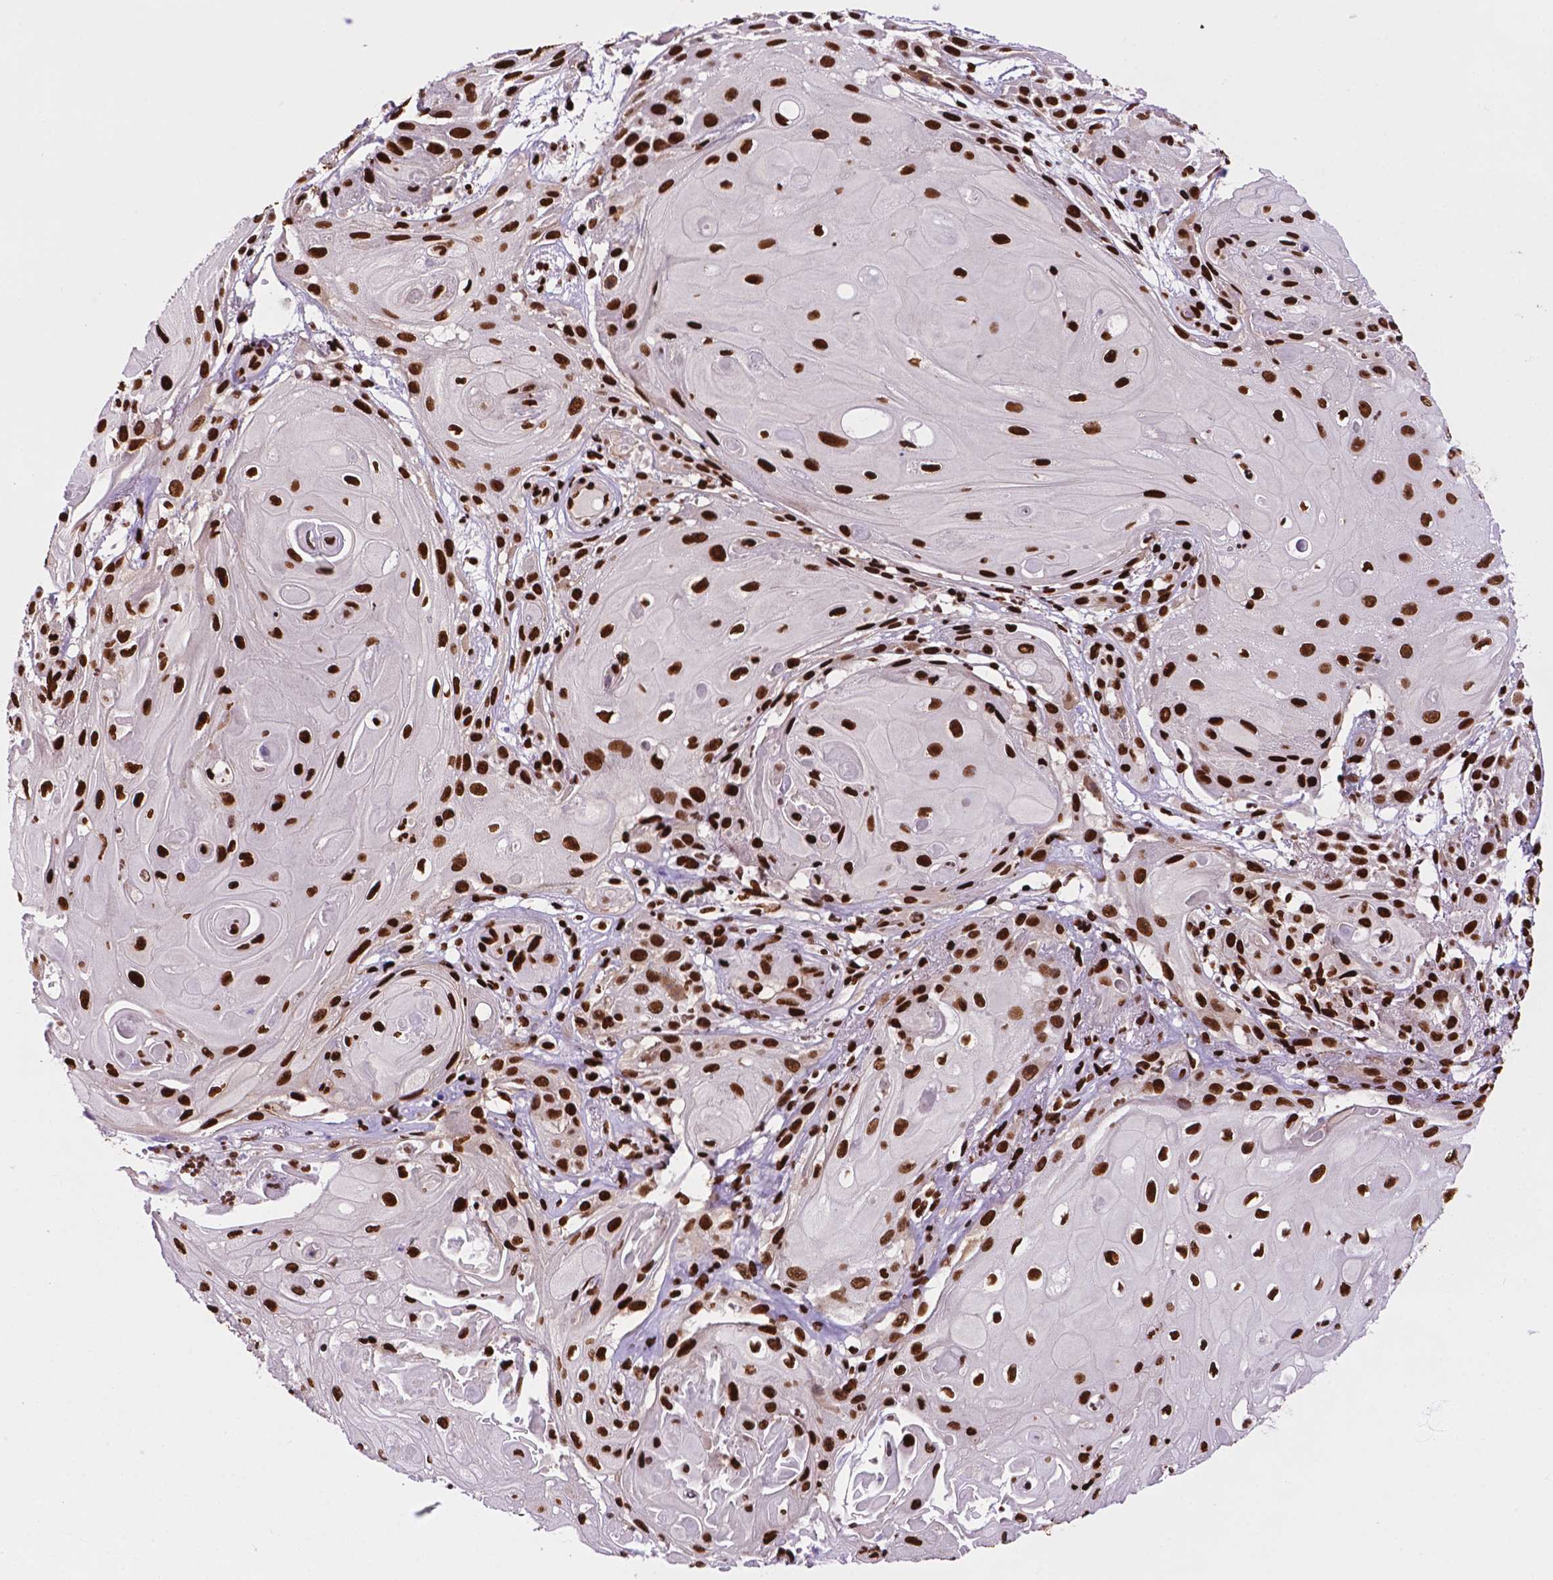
{"staining": {"intensity": "strong", "quantity": ">75%", "location": "nuclear"}, "tissue": "skin cancer", "cell_type": "Tumor cells", "image_type": "cancer", "snomed": [{"axis": "morphology", "description": "Squamous cell carcinoma, NOS"}, {"axis": "topography", "description": "Skin"}], "caption": "The immunohistochemical stain shows strong nuclear expression in tumor cells of skin cancer tissue.", "gene": "SMIM5", "patient": {"sex": "male", "age": 62}}